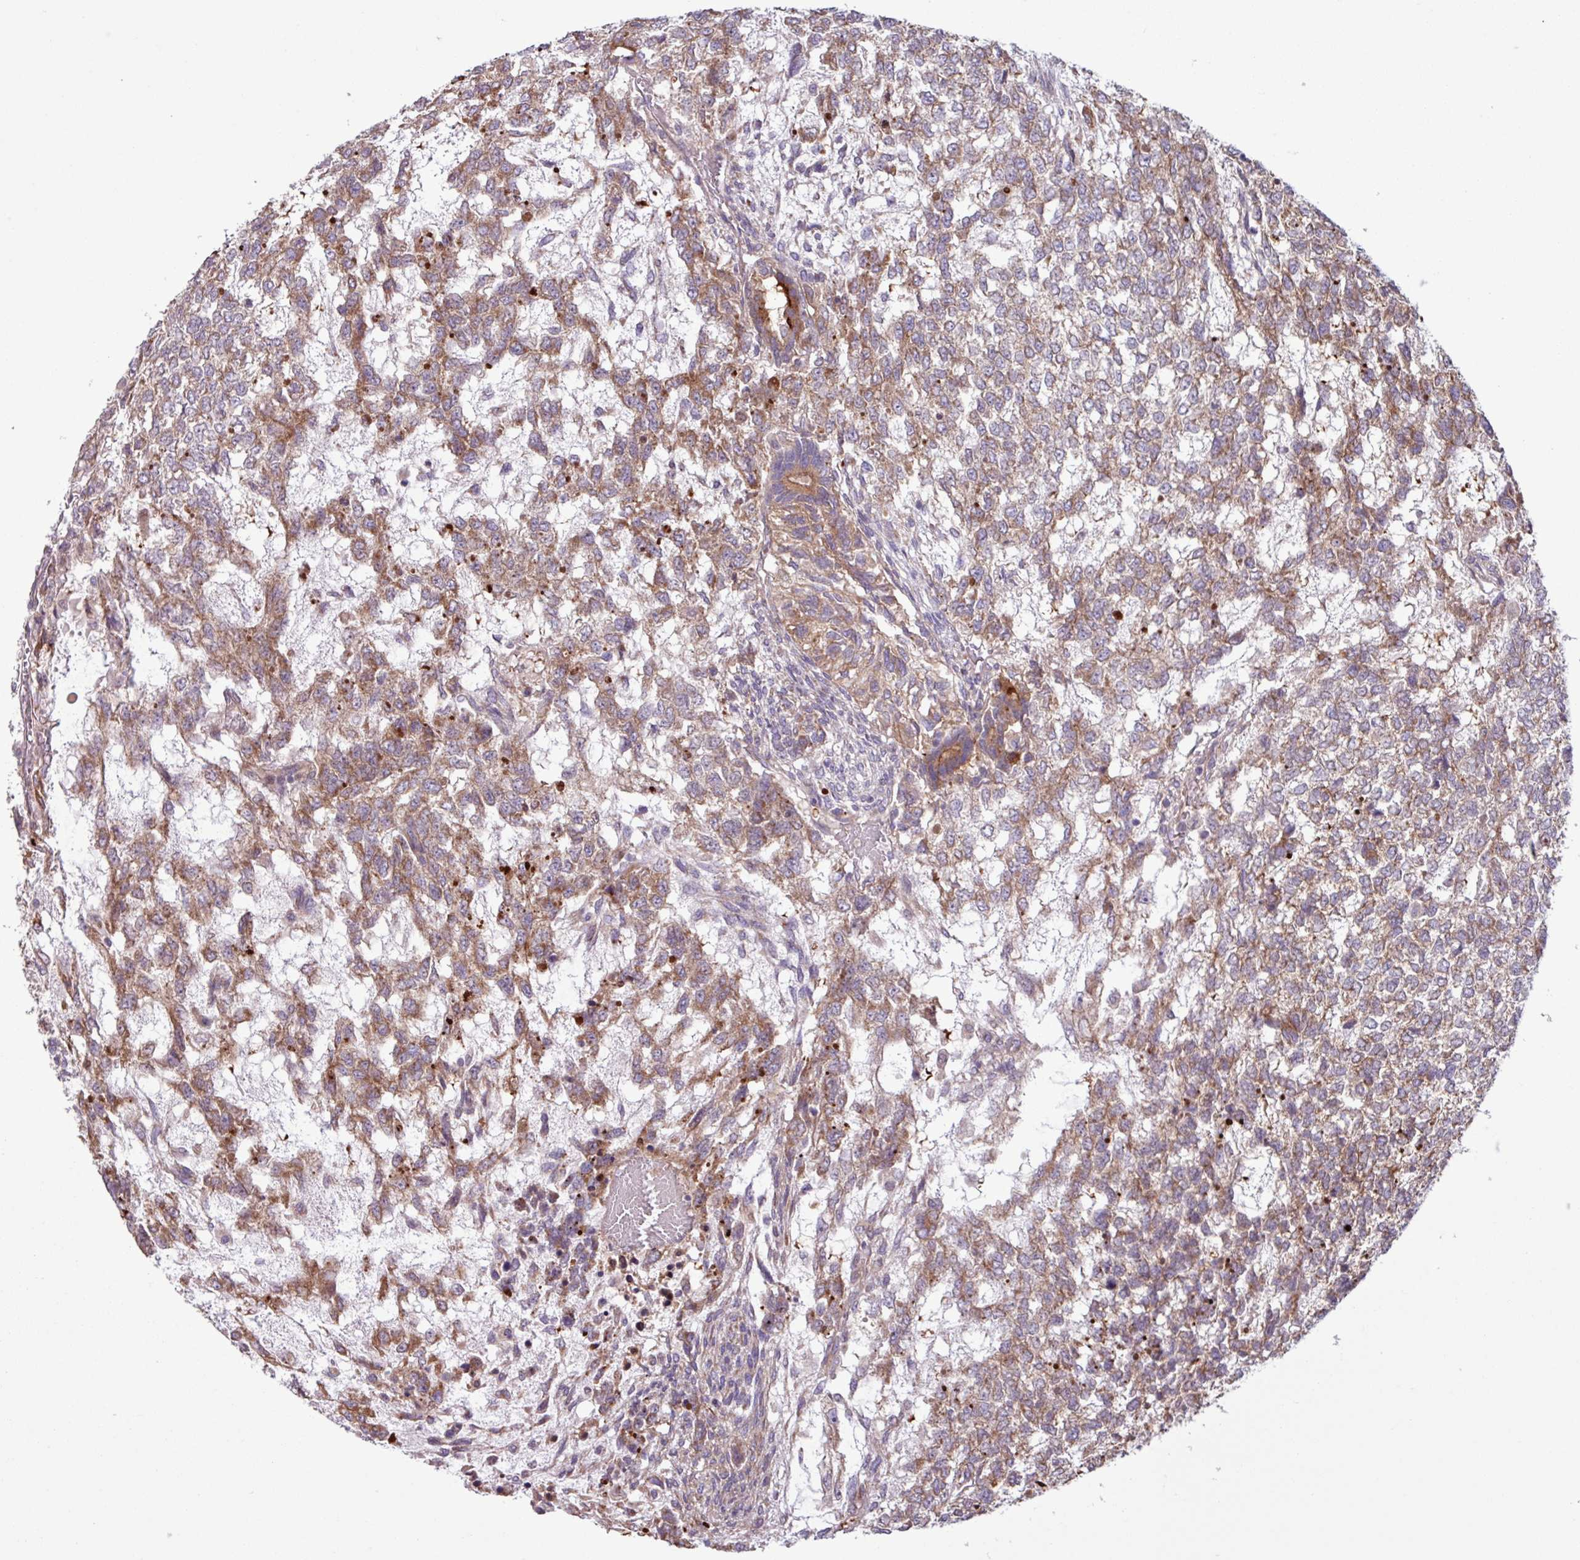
{"staining": {"intensity": "moderate", "quantity": "25%-75%", "location": "cytoplasmic/membranous"}, "tissue": "testis cancer", "cell_type": "Tumor cells", "image_type": "cancer", "snomed": [{"axis": "morphology", "description": "Carcinoma, Embryonal, NOS"}, {"axis": "topography", "description": "Testis"}], "caption": "Moderate cytoplasmic/membranous expression is present in about 25%-75% of tumor cells in testis embryonal carcinoma. The staining was performed using DAB, with brown indicating positive protein expression. Nuclei are stained blue with hematoxylin.", "gene": "PDPR", "patient": {"sex": "male", "age": 23}}